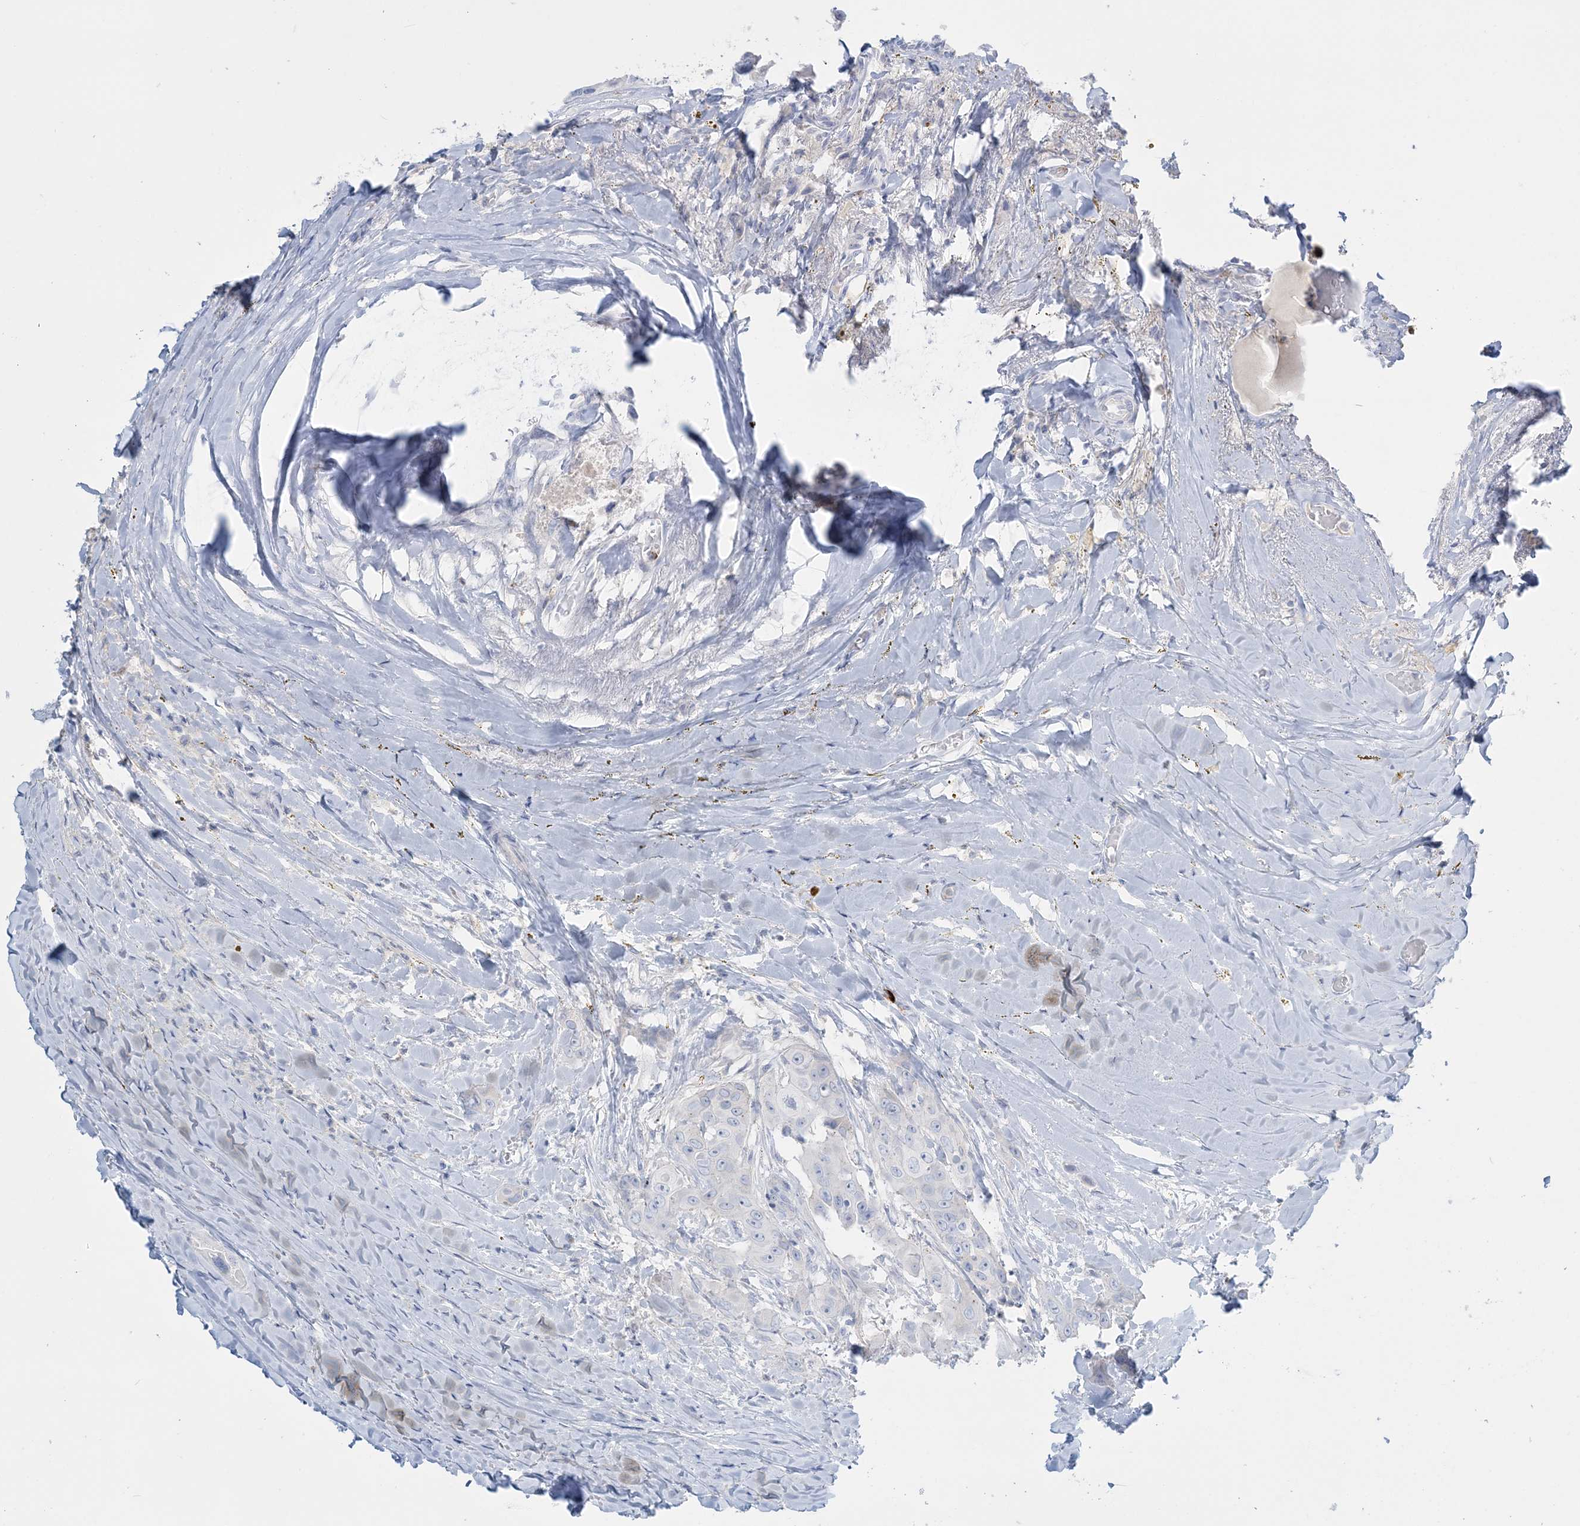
{"staining": {"intensity": "negative", "quantity": "none", "location": "none"}, "tissue": "head and neck cancer", "cell_type": "Tumor cells", "image_type": "cancer", "snomed": [{"axis": "morphology", "description": "Adenocarcinoma, NOS"}, {"axis": "morphology", "description": "Adenocarcinoma, metastatic, NOS"}, {"axis": "topography", "description": "Head-Neck"}], "caption": "Head and neck cancer was stained to show a protein in brown. There is no significant positivity in tumor cells.", "gene": "WDSUB1", "patient": {"sex": "male", "age": 75}}